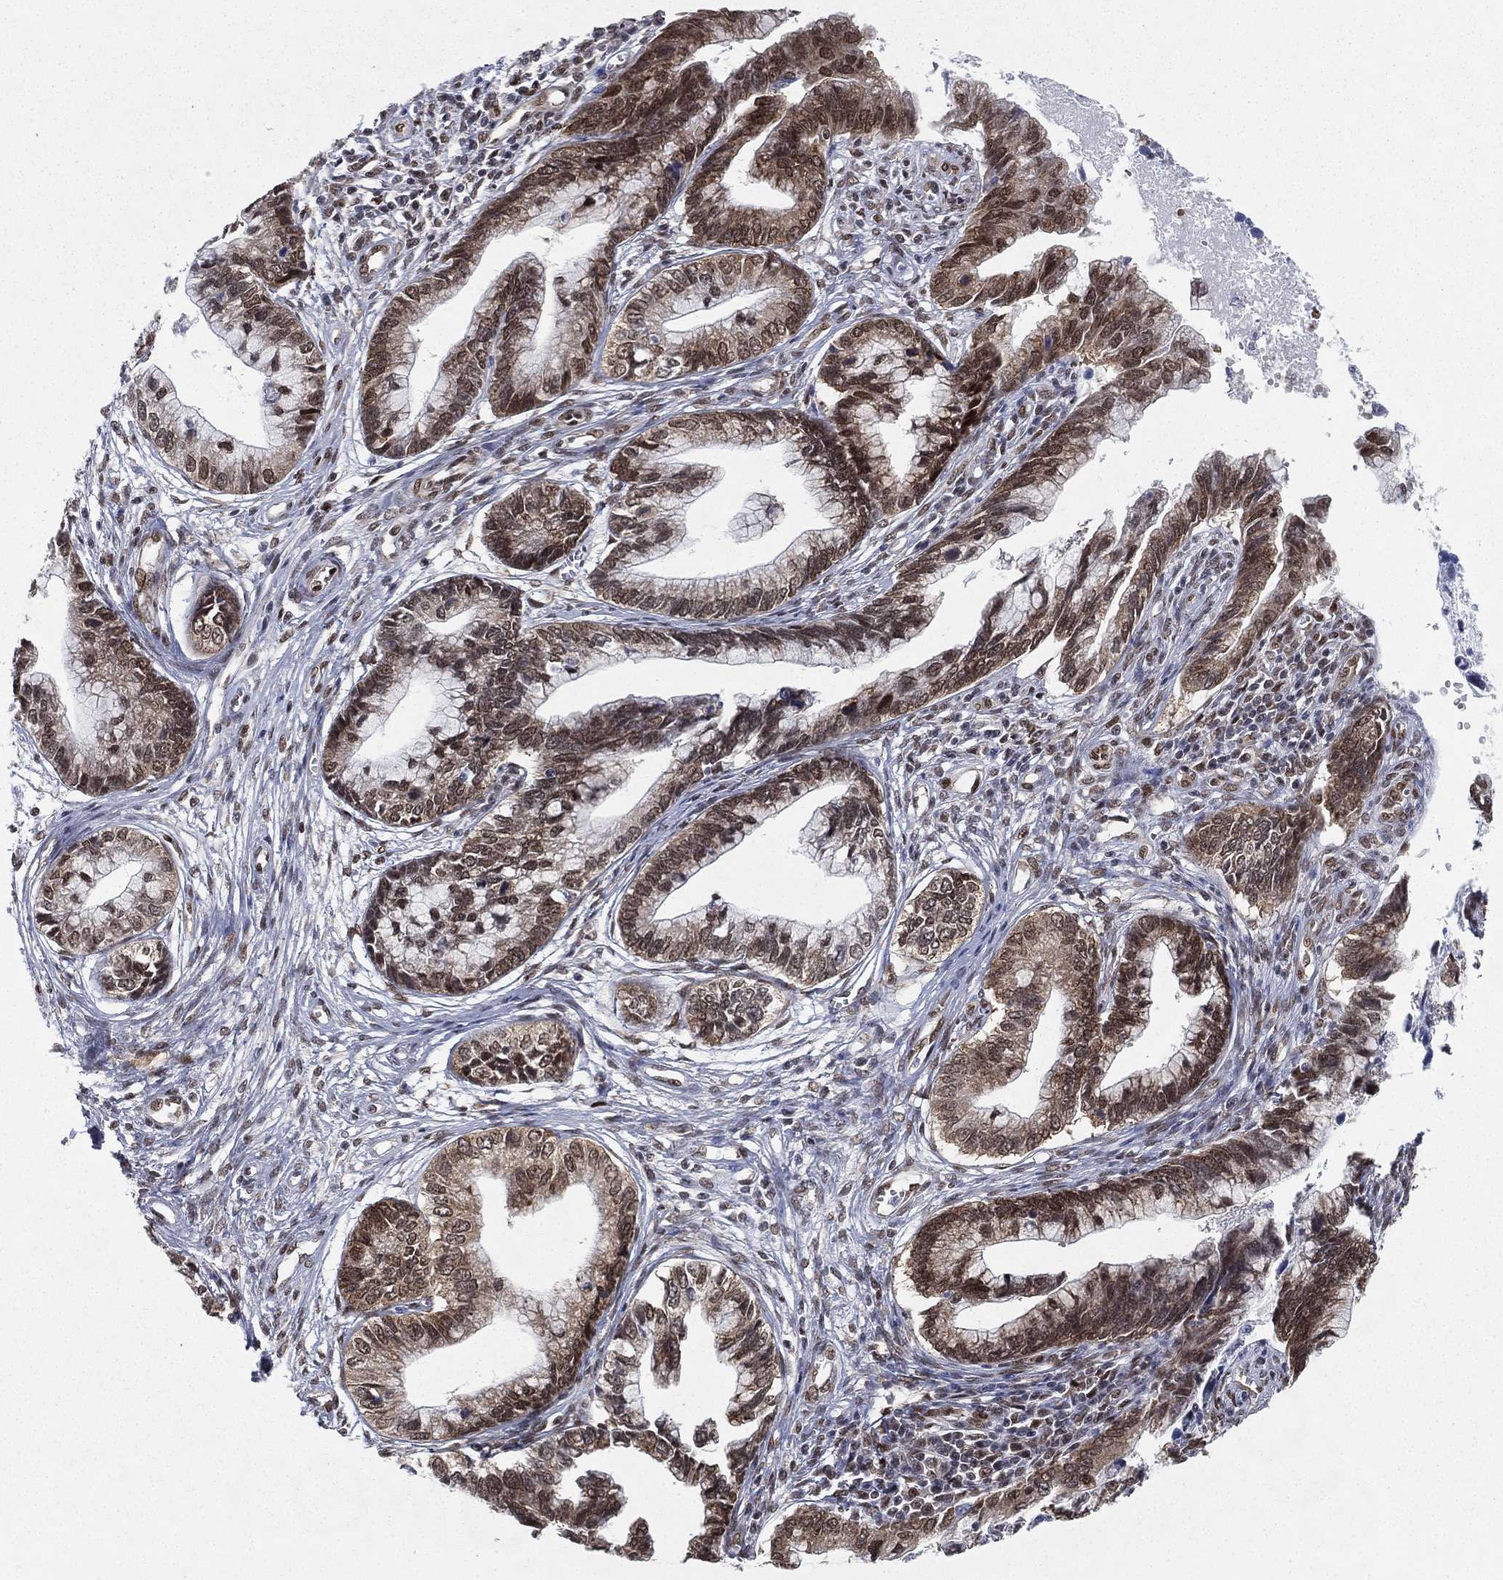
{"staining": {"intensity": "moderate", "quantity": ">75%", "location": "nuclear"}, "tissue": "cervical cancer", "cell_type": "Tumor cells", "image_type": "cancer", "snomed": [{"axis": "morphology", "description": "Adenocarcinoma, NOS"}, {"axis": "topography", "description": "Cervix"}], "caption": "The image demonstrates a brown stain indicating the presence of a protein in the nuclear of tumor cells in cervical cancer (adenocarcinoma).", "gene": "FUBP3", "patient": {"sex": "female", "age": 44}}